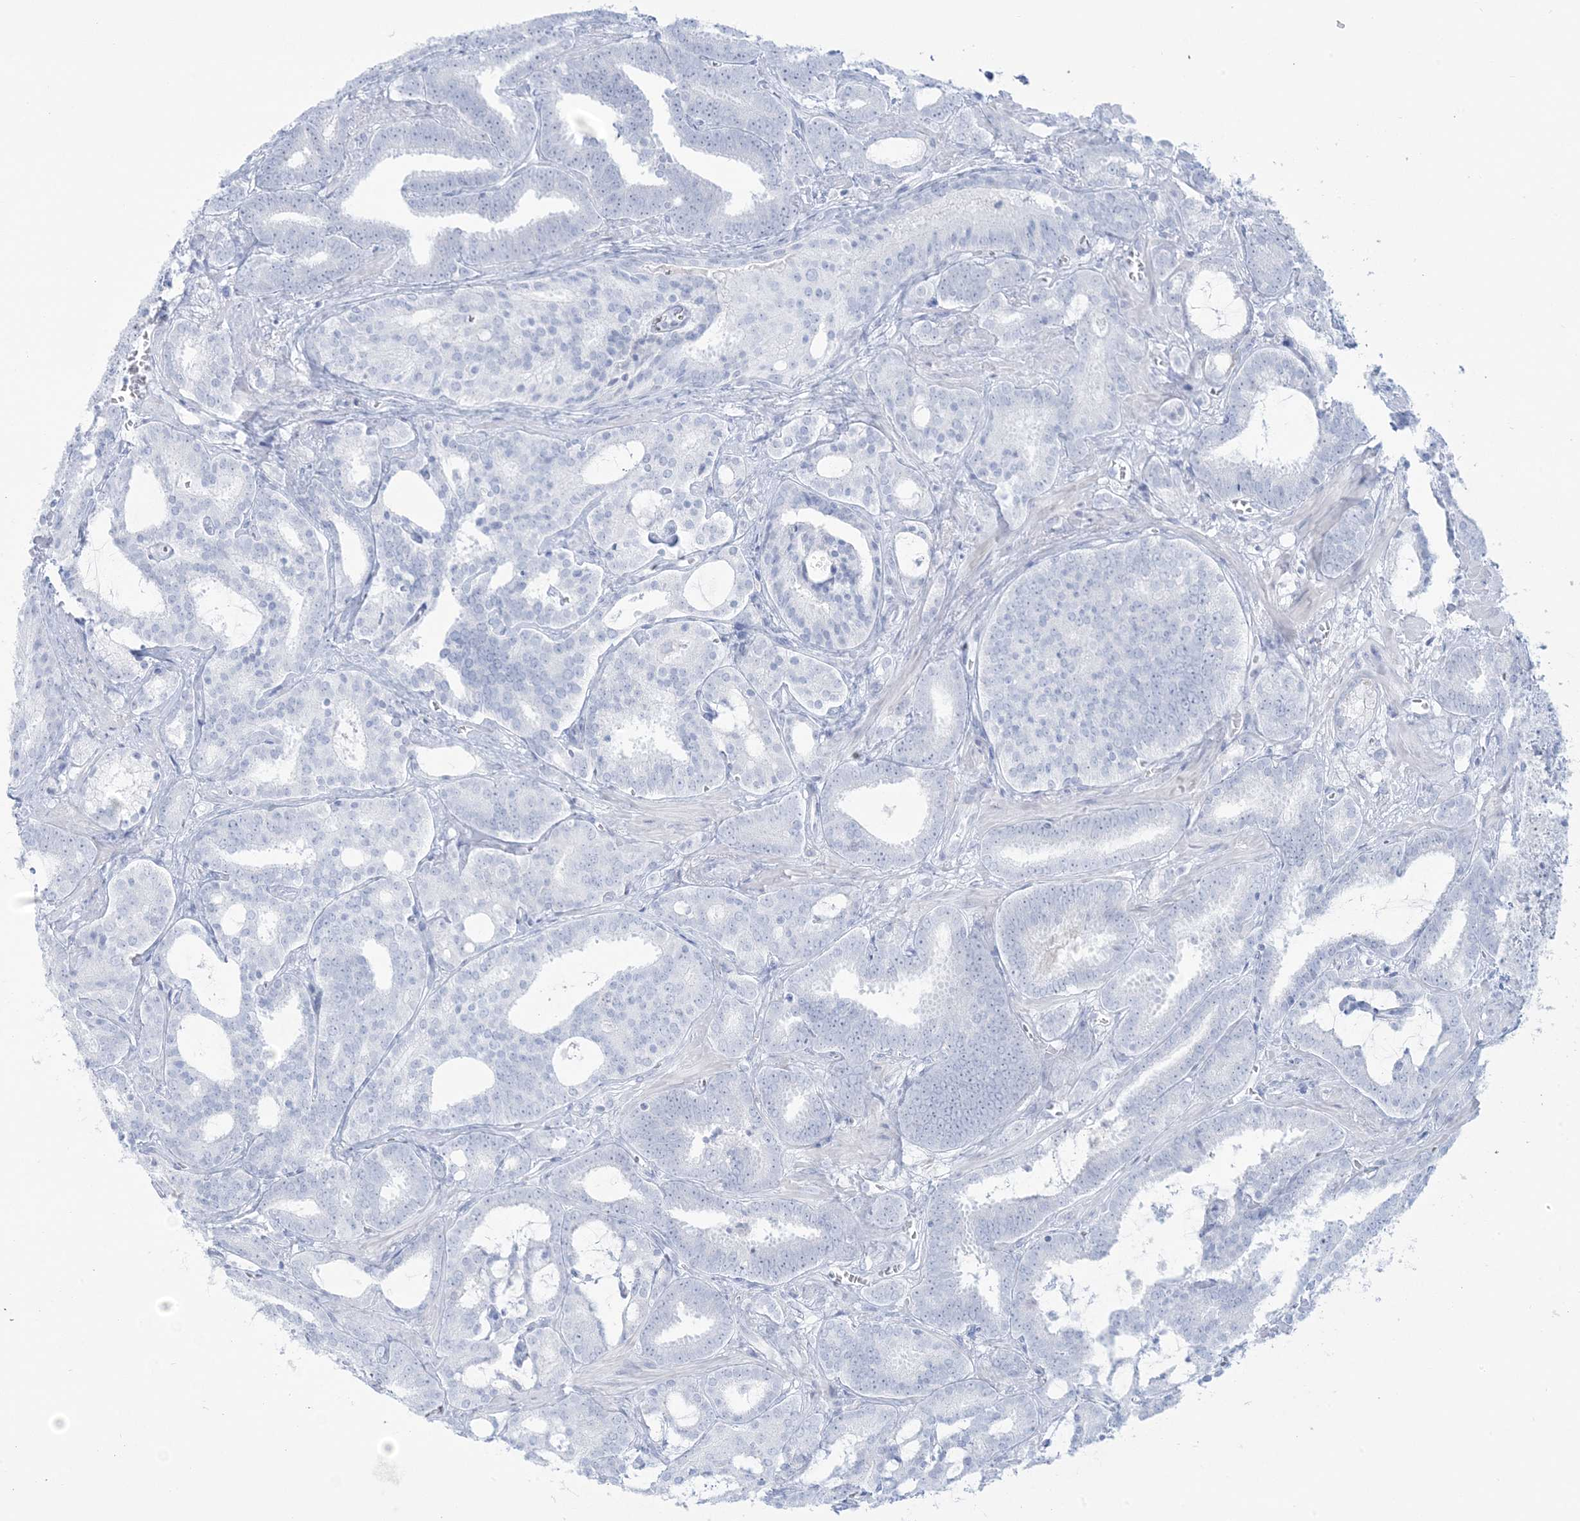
{"staining": {"intensity": "negative", "quantity": "none", "location": "none"}, "tissue": "prostate cancer", "cell_type": "Tumor cells", "image_type": "cancer", "snomed": [{"axis": "morphology", "description": "Adenocarcinoma, High grade"}, {"axis": "topography", "description": "Prostate and seminal vesicle, NOS"}], "caption": "An immunohistochemistry histopathology image of prostate cancer (high-grade adenocarcinoma) is shown. There is no staining in tumor cells of prostate cancer (high-grade adenocarcinoma).", "gene": "AGXT", "patient": {"sex": "male", "age": 67}}